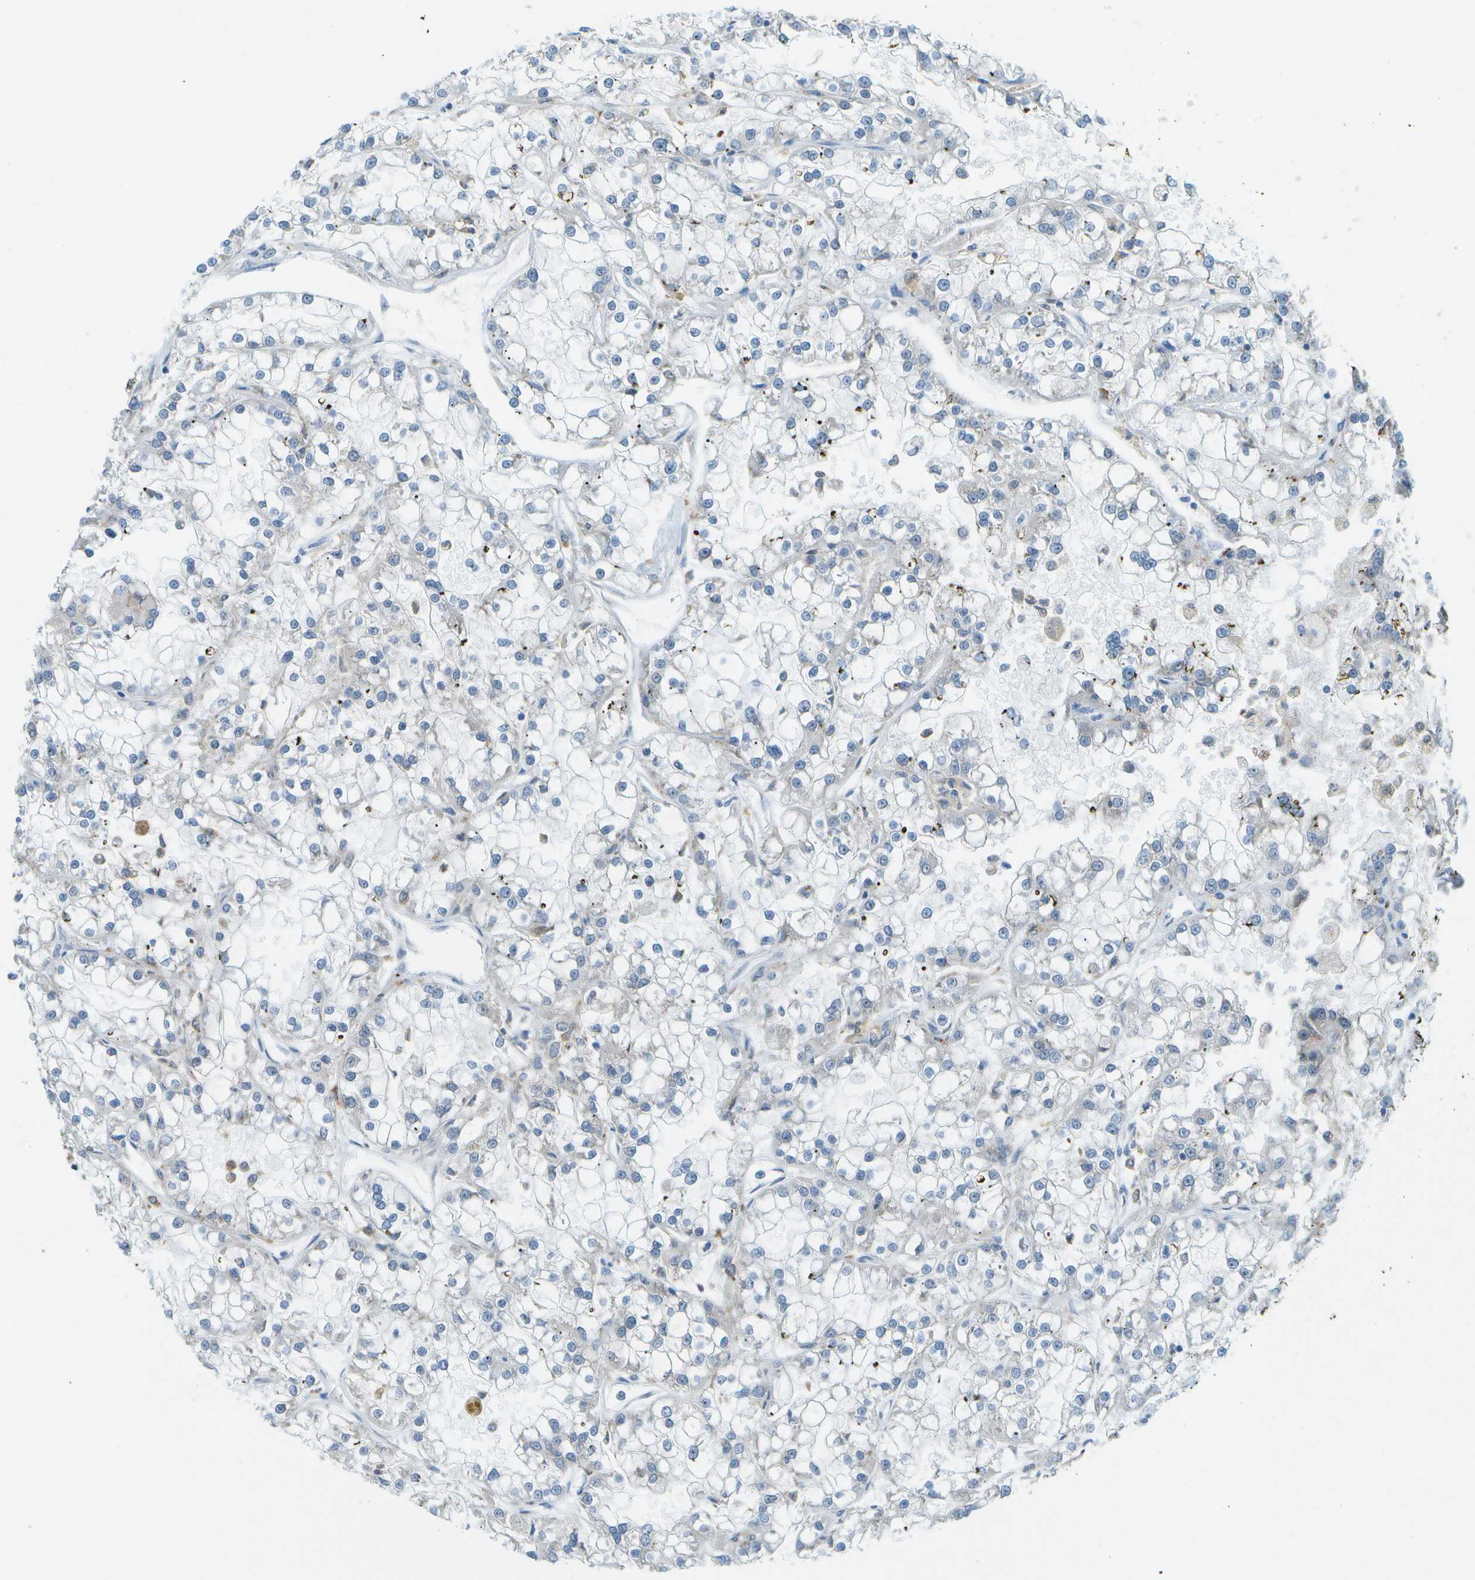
{"staining": {"intensity": "negative", "quantity": "none", "location": "none"}, "tissue": "renal cancer", "cell_type": "Tumor cells", "image_type": "cancer", "snomed": [{"axis": "morphology", "description": "Adenocarcinoma, NOS"}, {"axis": "topography", "description": "Kidney"}], "caption": "IHC micrograph of adenocarcinoma (renal) stained for a protein (brown), which shows no positivity in tumor cells. The staining is performed using DAB (3,3'-diaminobenzidine) brown chromogen with nuclei counter-stained in using hematoxylin.", "gene": "CDH23", "patient": {"sex": "female", "age": 52}}